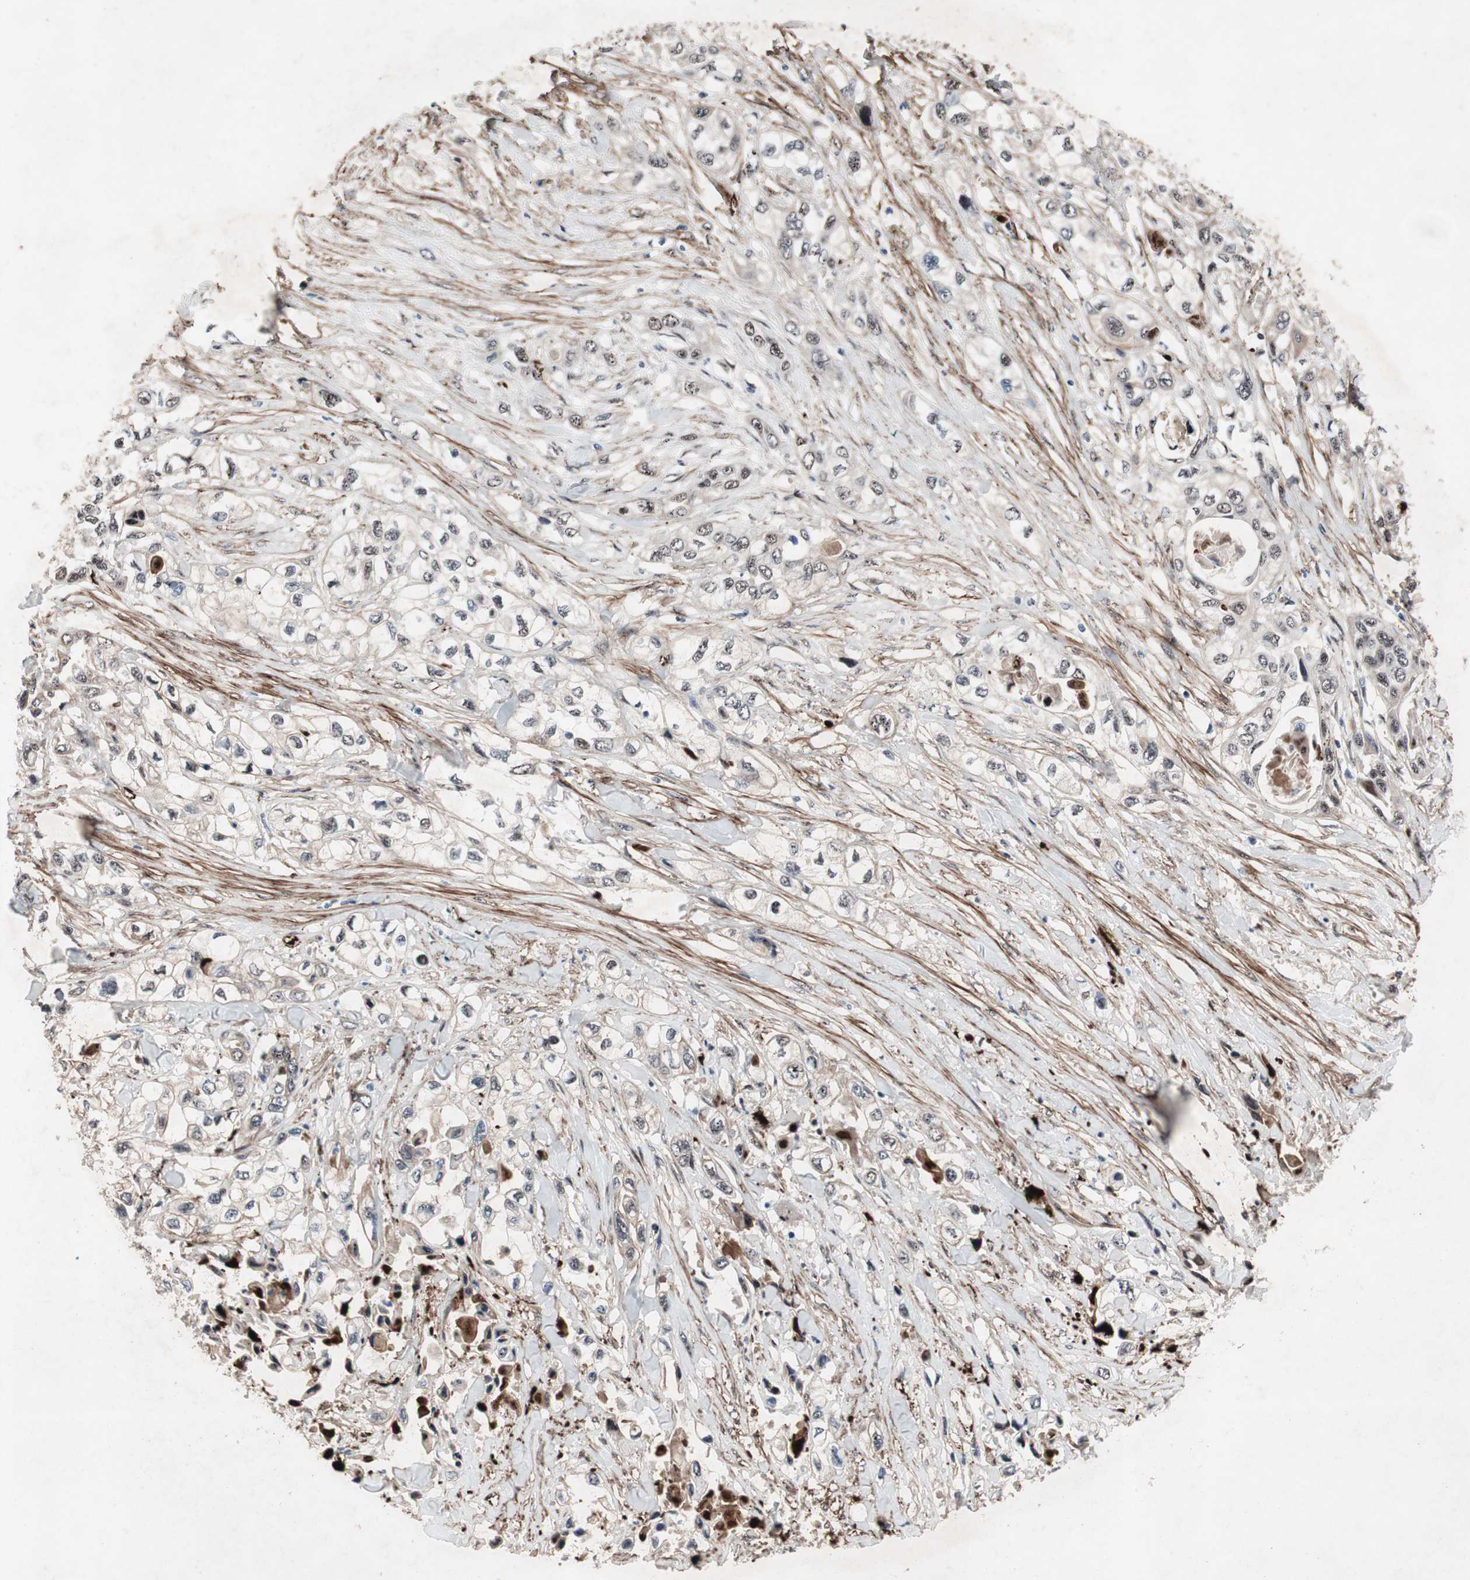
{"staining": {"intensity": "weak", "quantity": "25%-75%", "location": "nuclear"}, "tissue": "pancreatic cancer", "cell_type": "Tumor cells", "image_type": "cancer", "snomed": [{"axis": "morphology", "description": "Adenocarcinoma, NOS"}, {"axis": "topography", "description": "Pancreas"}], "caption": "A high-resolution photomicrograph shows immunohistochemistry (IHC) staining of pancreatic adenocarcinoma, which demonstrates weak nuclear positivity in about 25%-75% of tumor cells.", "gene": "SOX7", "patient": {"sex": "female", "age": 70}}